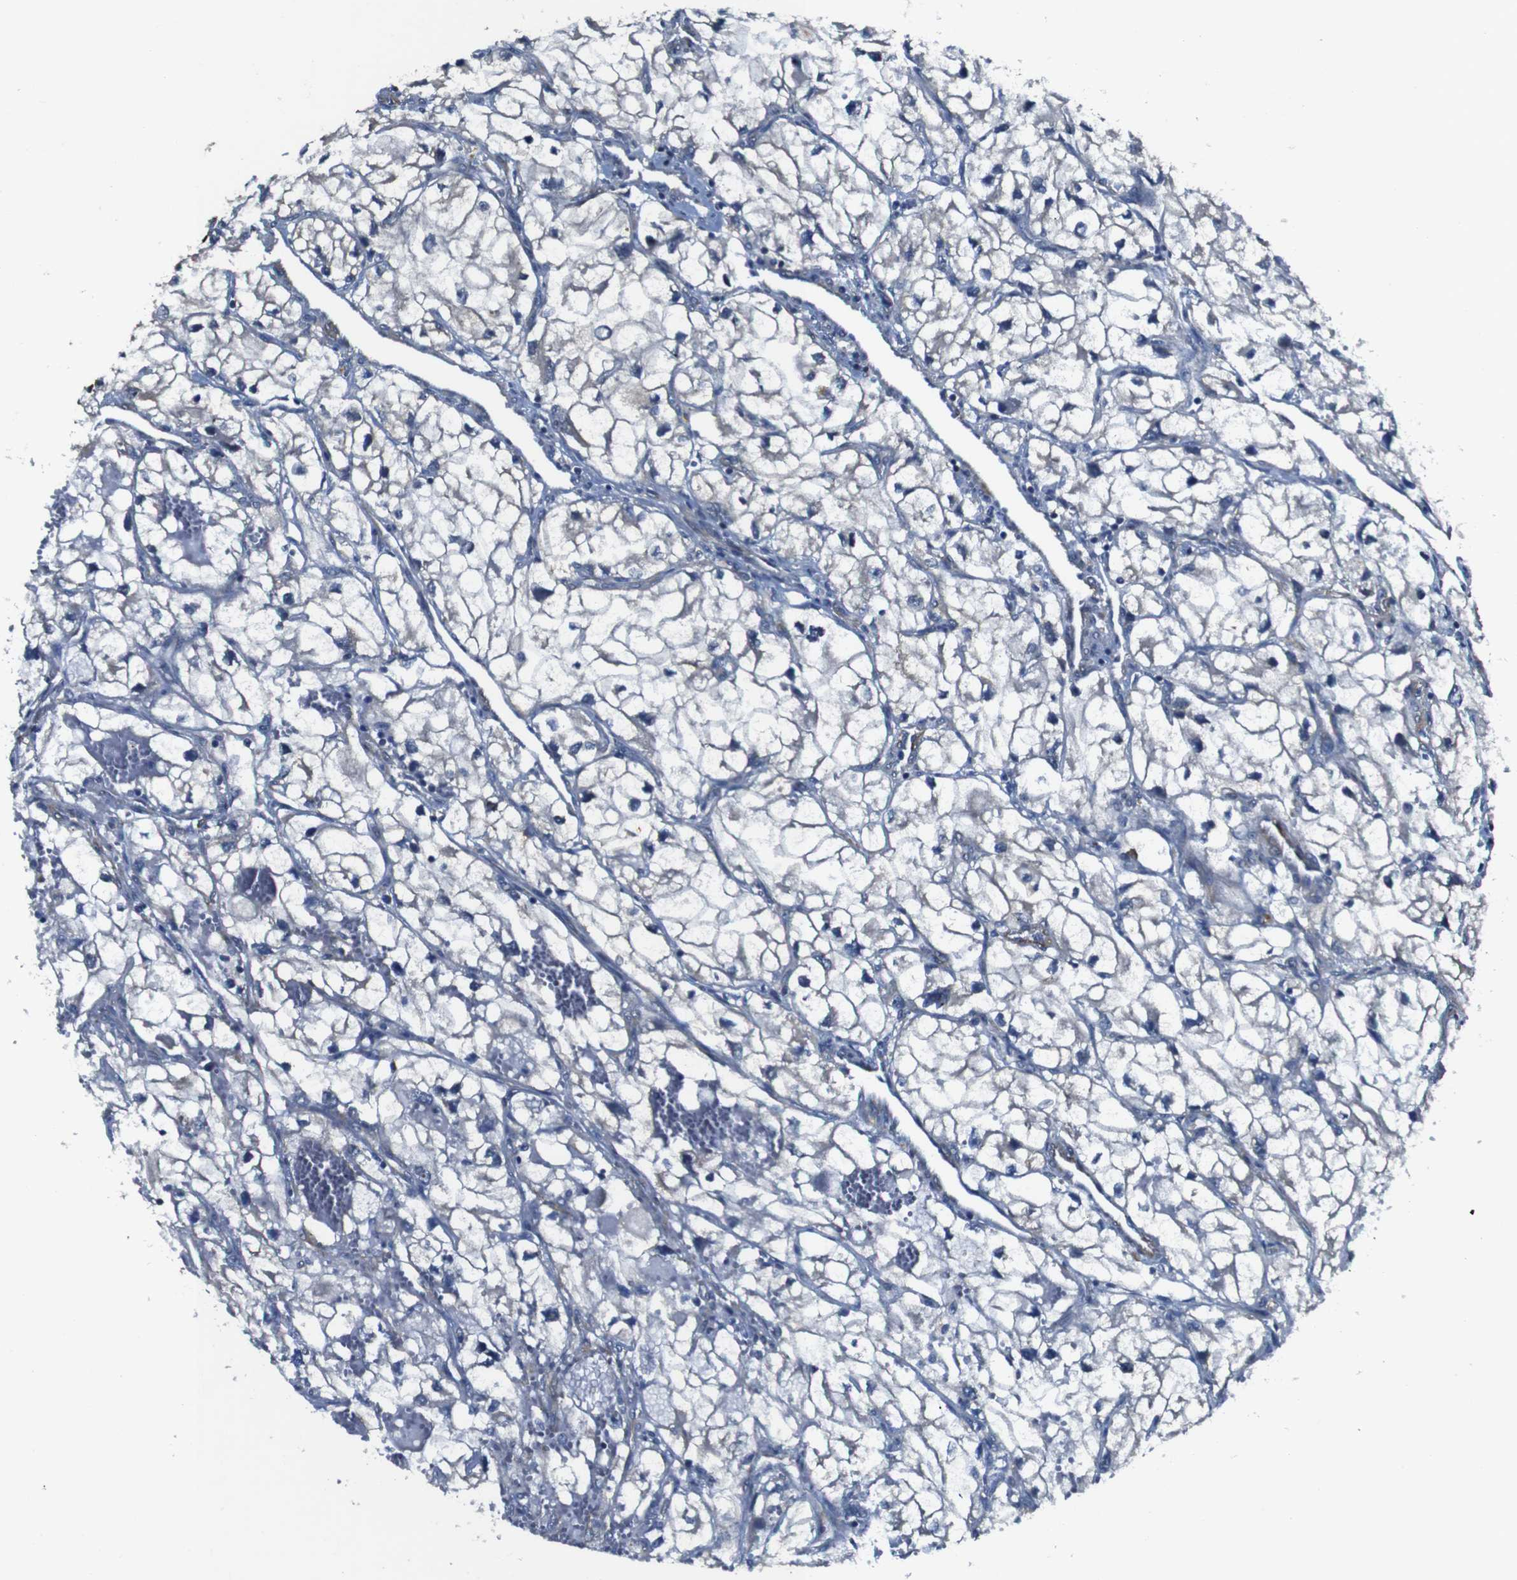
{"staining": {"intensity": "negative", "quantity": "none", "location": "none"}, "tissue": "renal cancer", "cell_type": "Tumor cells", "image_type": "cancer", "snomed": [{"axis": "morphology", "description": "Adenocarcinoma, NOS"}, {"axis": "topography", "description": "Kidney"}], "caption": "Immunohistochemistry photomicrograph of neoplastic tissue: adenocarcinoma (renal) stained with DAB (3,3'-diaminobenzidine) demonstrates no significant protein expression in tumor cells.", "gene": "GGT7", "patient": {"sex": "female", "age": 70}}